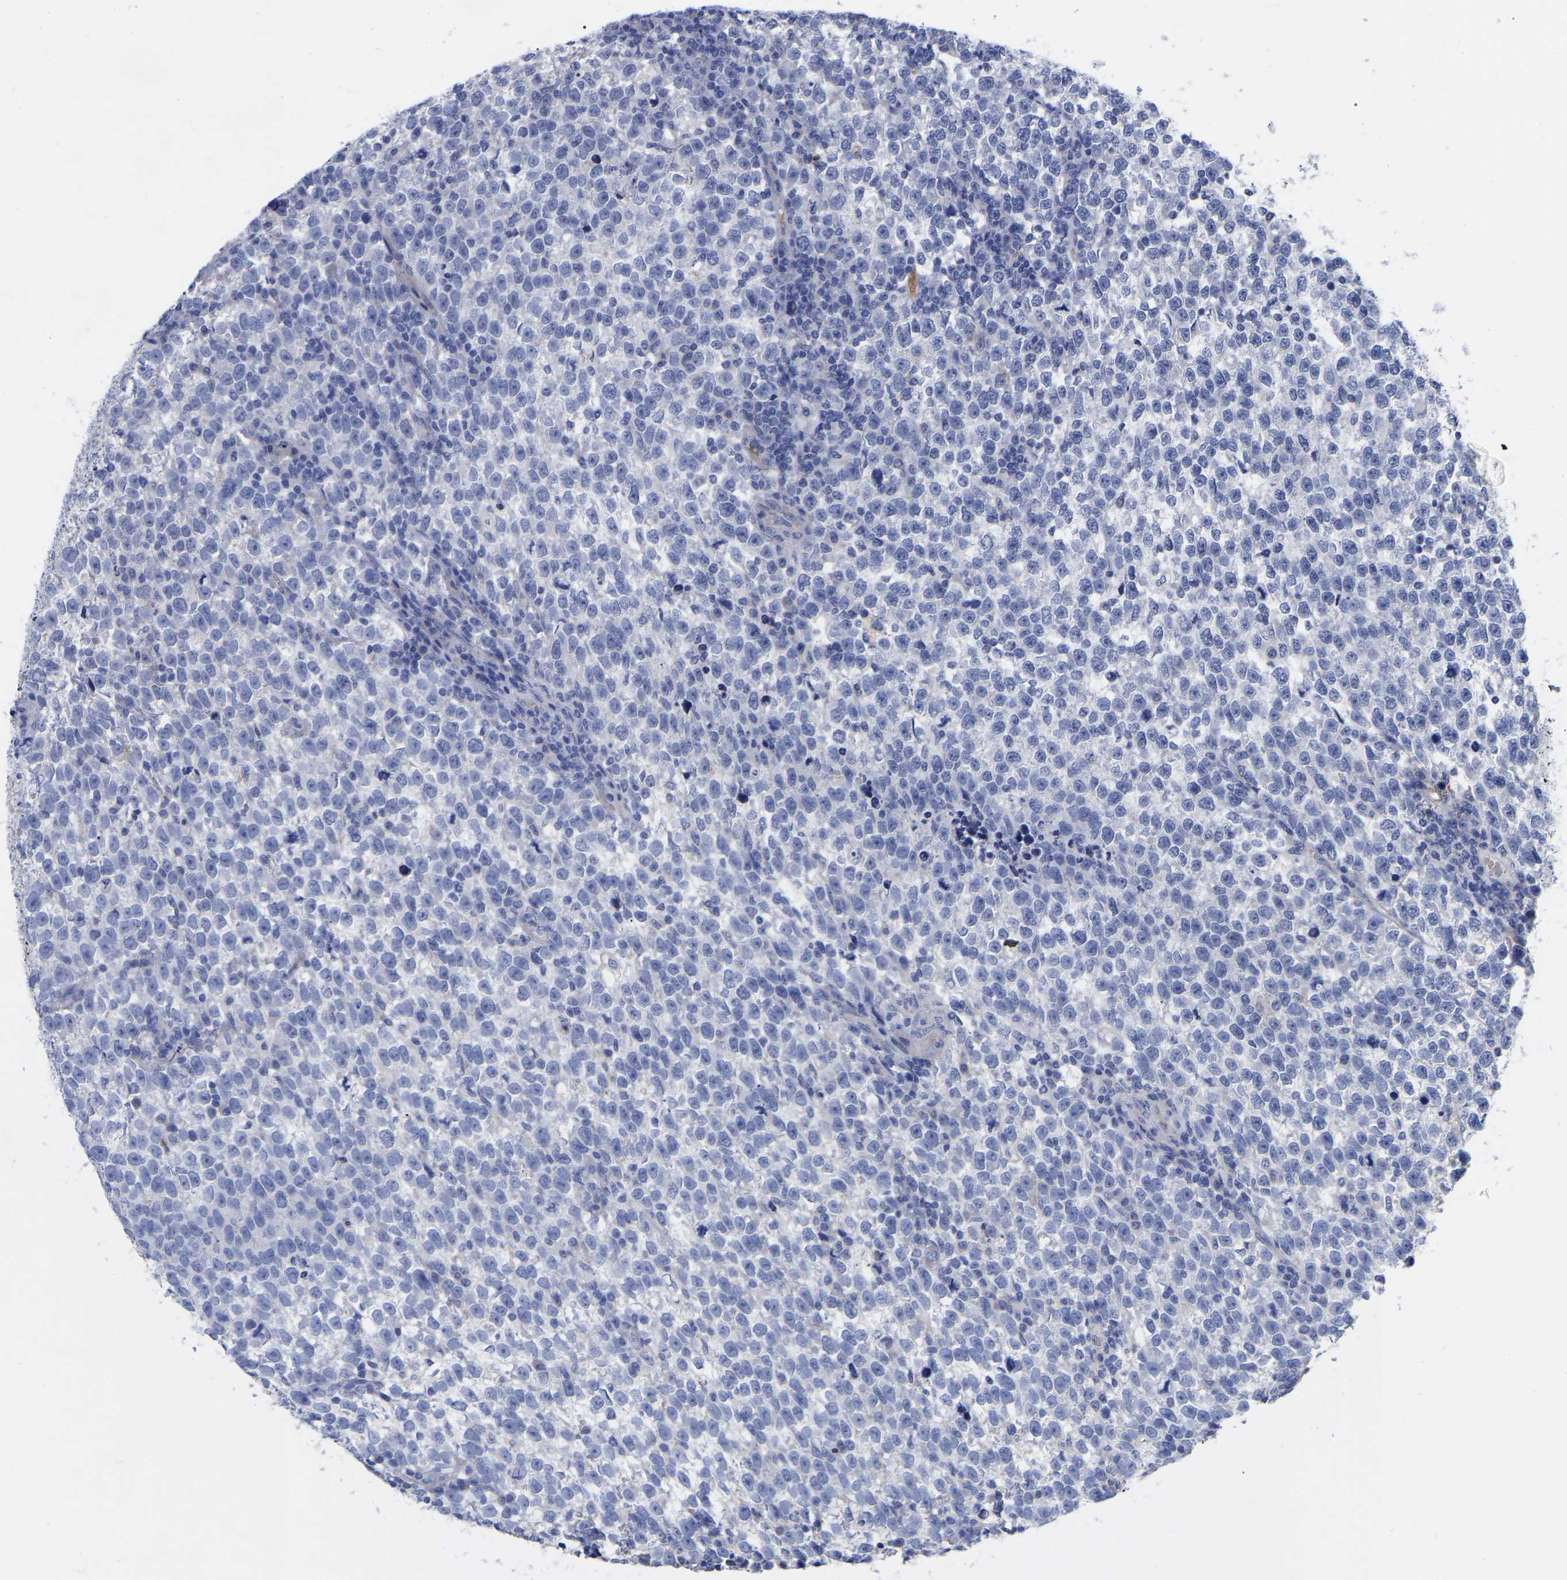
{"staining": {"intensity": "negative", "quantity": "none", "location": "none"}, "tissue": "testis cancer", "cell_type": "Tumor cells", "image_type": "cancer", "snomed": [{"axis": "morphology", "description": "Normal tissue, NOS"}, {"axis": "morphology", "description": "Seminoma, NOS"}, {"axis": "topography", "description": "Testis"}], "caption": "The photomicrograph exhibits no significant staining in tumor cells of seminoma (testis). Brightfield microscopy of IHC stained with DAB (3,3'-diaminobenzidine) (brown) and hematoxylin (blue), captured at high magnification.", "gene": "GDF3", "patient": {"sex": "male", "age": 43}}